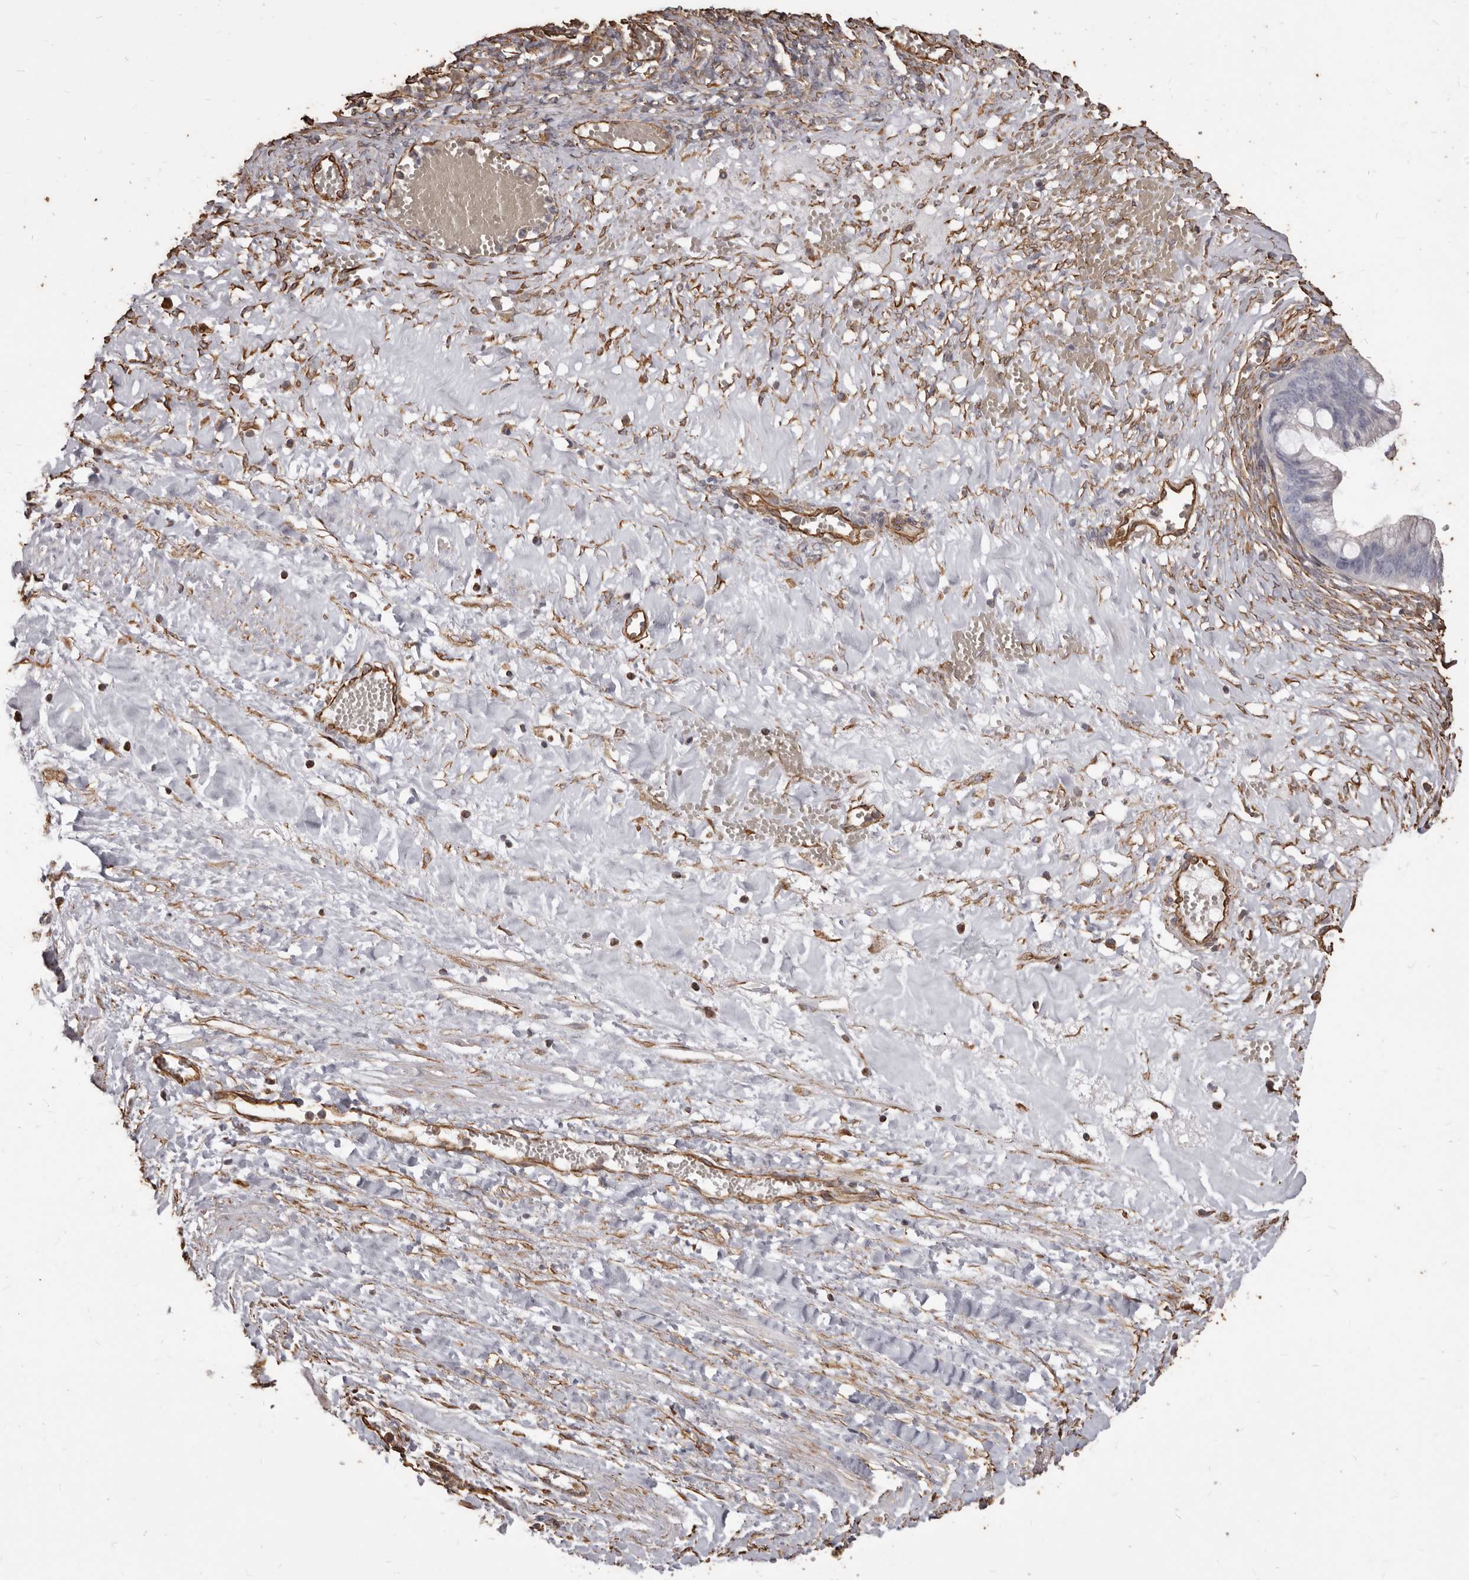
{"staining": {"intensity": "negative", "quantity": "none", "location": "none"}, "tissue": "ovarian cancer", "cell_type": "Tumor cells", "image_type": "cancer", "snomed": [{"axis": "morphology", "description": "Cystadenocarcinoma, mucinous, NOS"}, {"axis": "topography", "description": "Ovary"}], "caption": "Immunohistochemistry (IHC) histopathology image of human ovarian cancer stained for a protein (brown), which reveals no positivity in tumor cells.", "gene": "MTURN", "patient": {"sex": "female", "age": 73}}